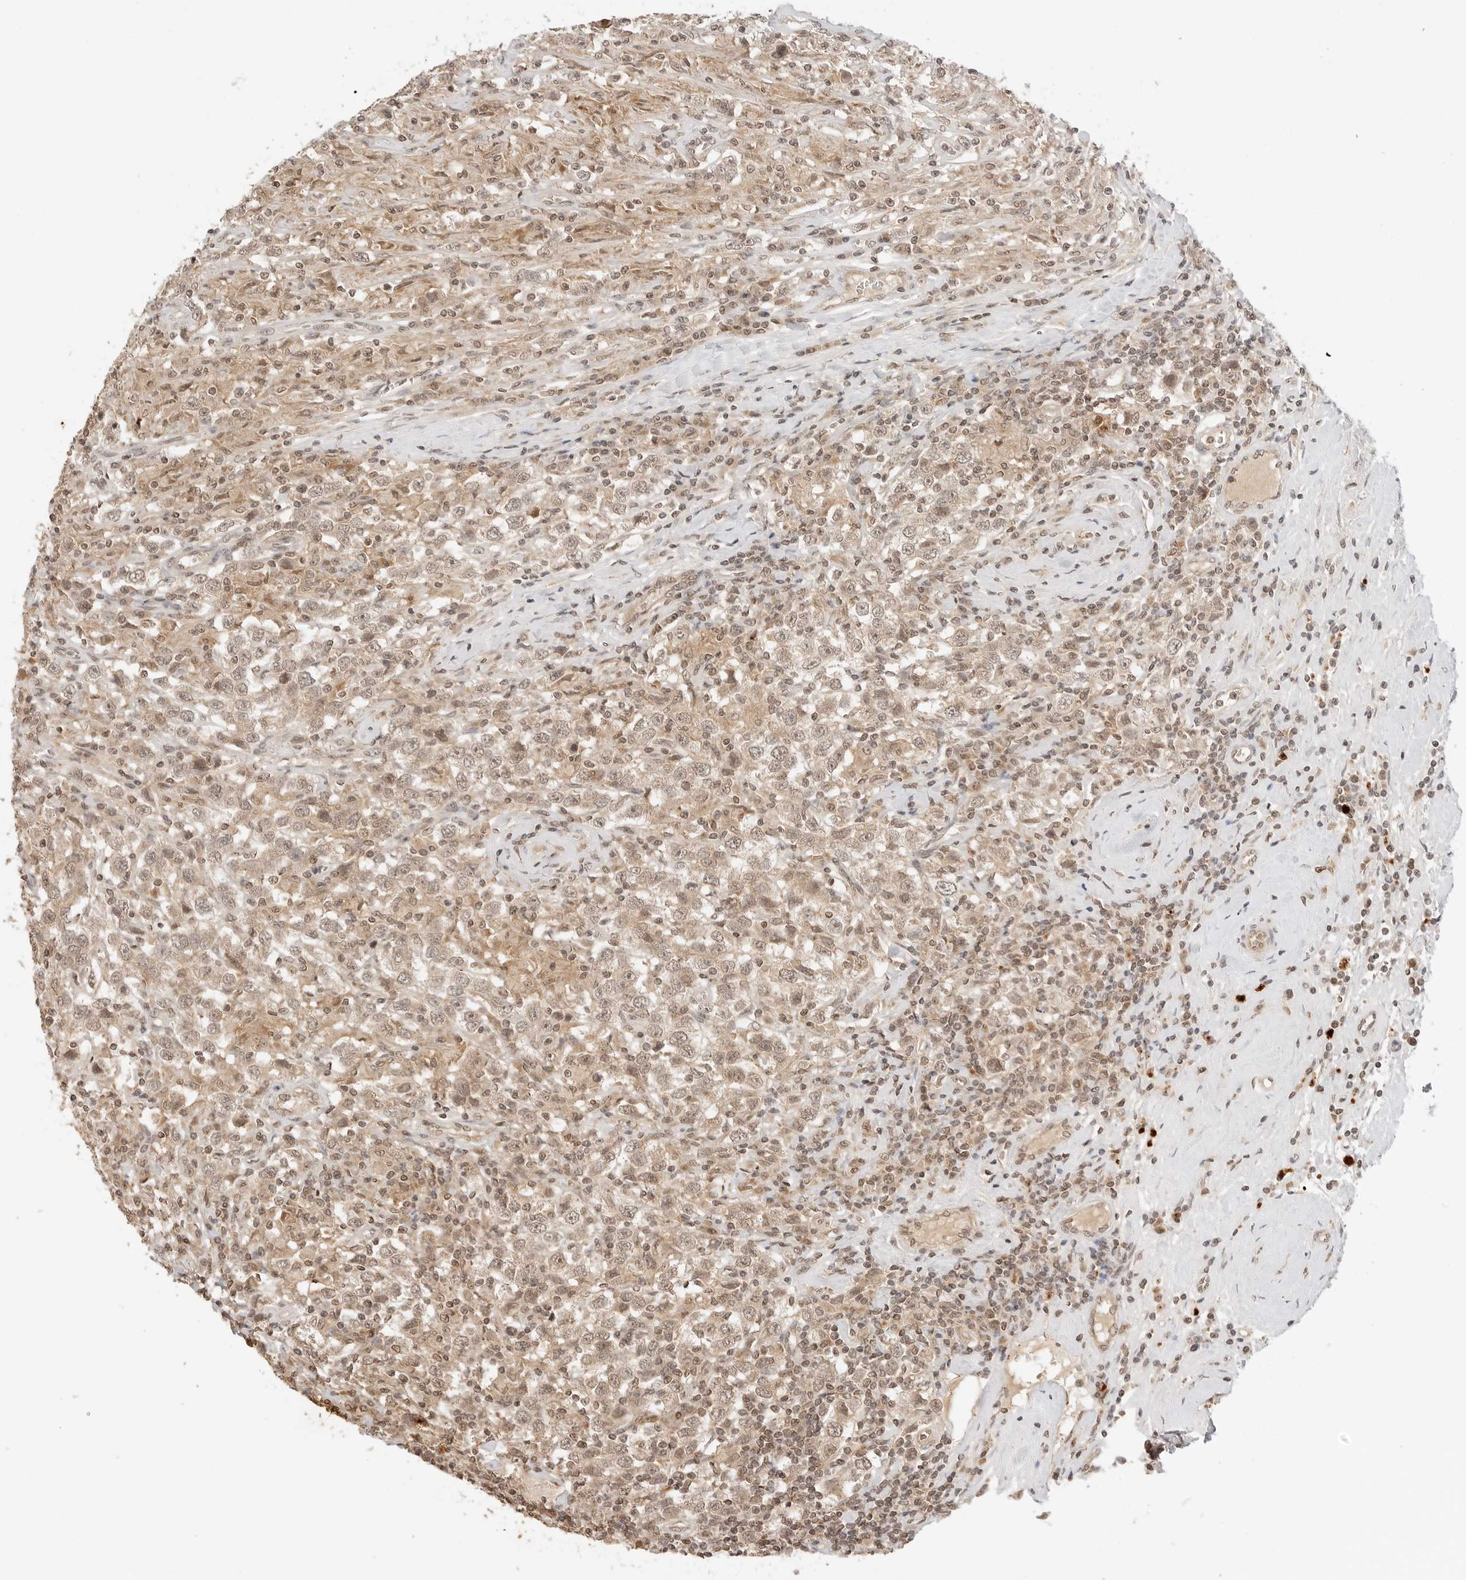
{"staining": {"intensity": "weak", "quantity": ">75%", "location": "cytoplasmic/membranous,nuclear"}, "tissue": "testis cancer", "cell_type": "Tumor cells", "image_type": "cancer", "snomed": [{"axis": "morphology", "description": "Seminoma, NOS"}, {"axis": "topography", "description": "Testis"}], "caption": "There is low levels of weak cytoplasmic/membranous and nuclear positivity in tumor cells of seminoma (testis), as demonstrated by immunohistochemical staining (brown color).", "gene": "GPR34", "patient": {"sex": "male", "age": 41}}